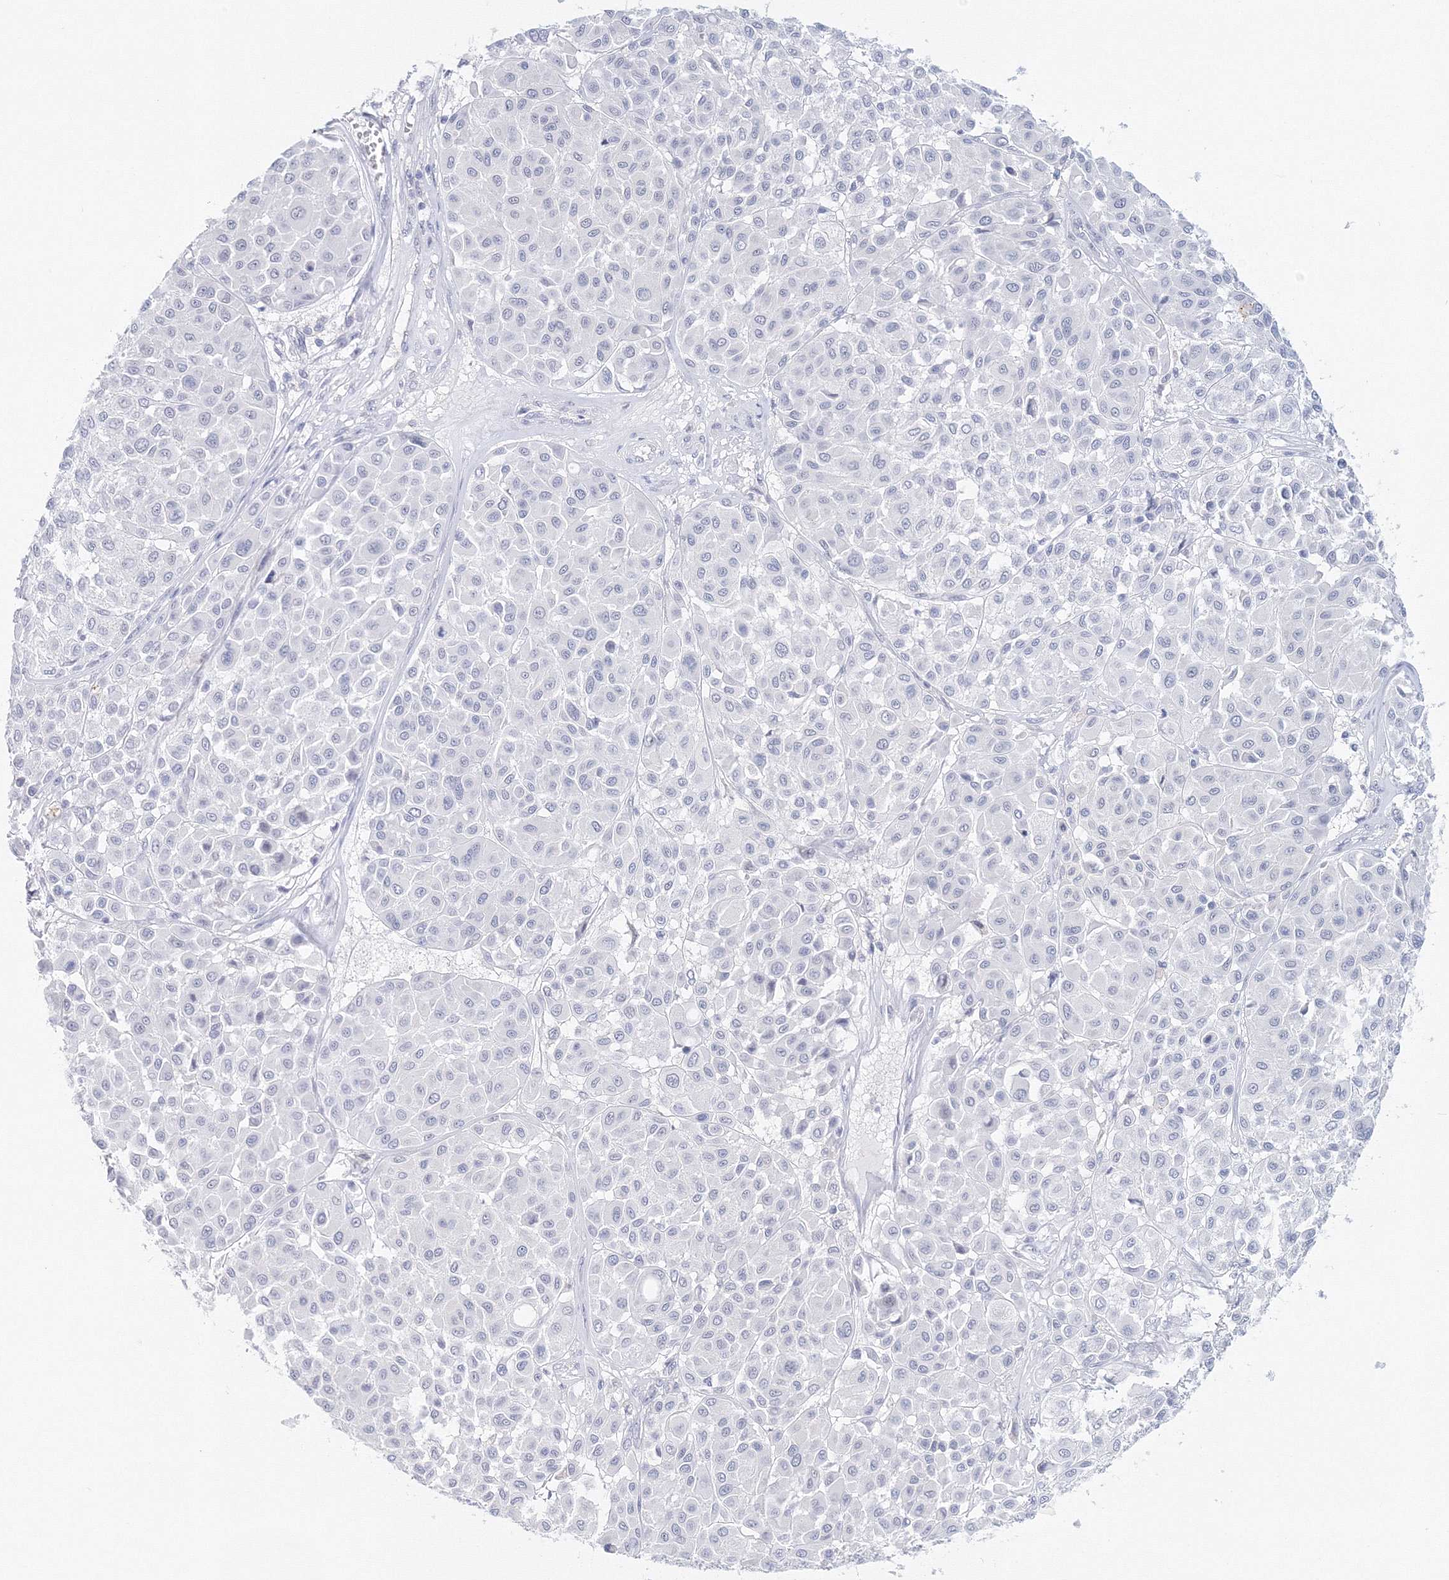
{"staining": {"intensity": "negative", "quantity": "none", "location": "none"}, "tissue": "melanoma", "cell_type": "Tumor cells", "image_type": "cancer", "snomed": [{"axis": "morphology", "description": "Malignant melanoma, Metastatic site"}, {"axis": "topography", "description": "Soft tissue"}], "caption": "This is an IHC photomicrograph of malignant melanoma (metastatic site). There is no staining in tumor cells.", "gene": "VSIG1", "patient": {"sex": "male", "age": 41}}